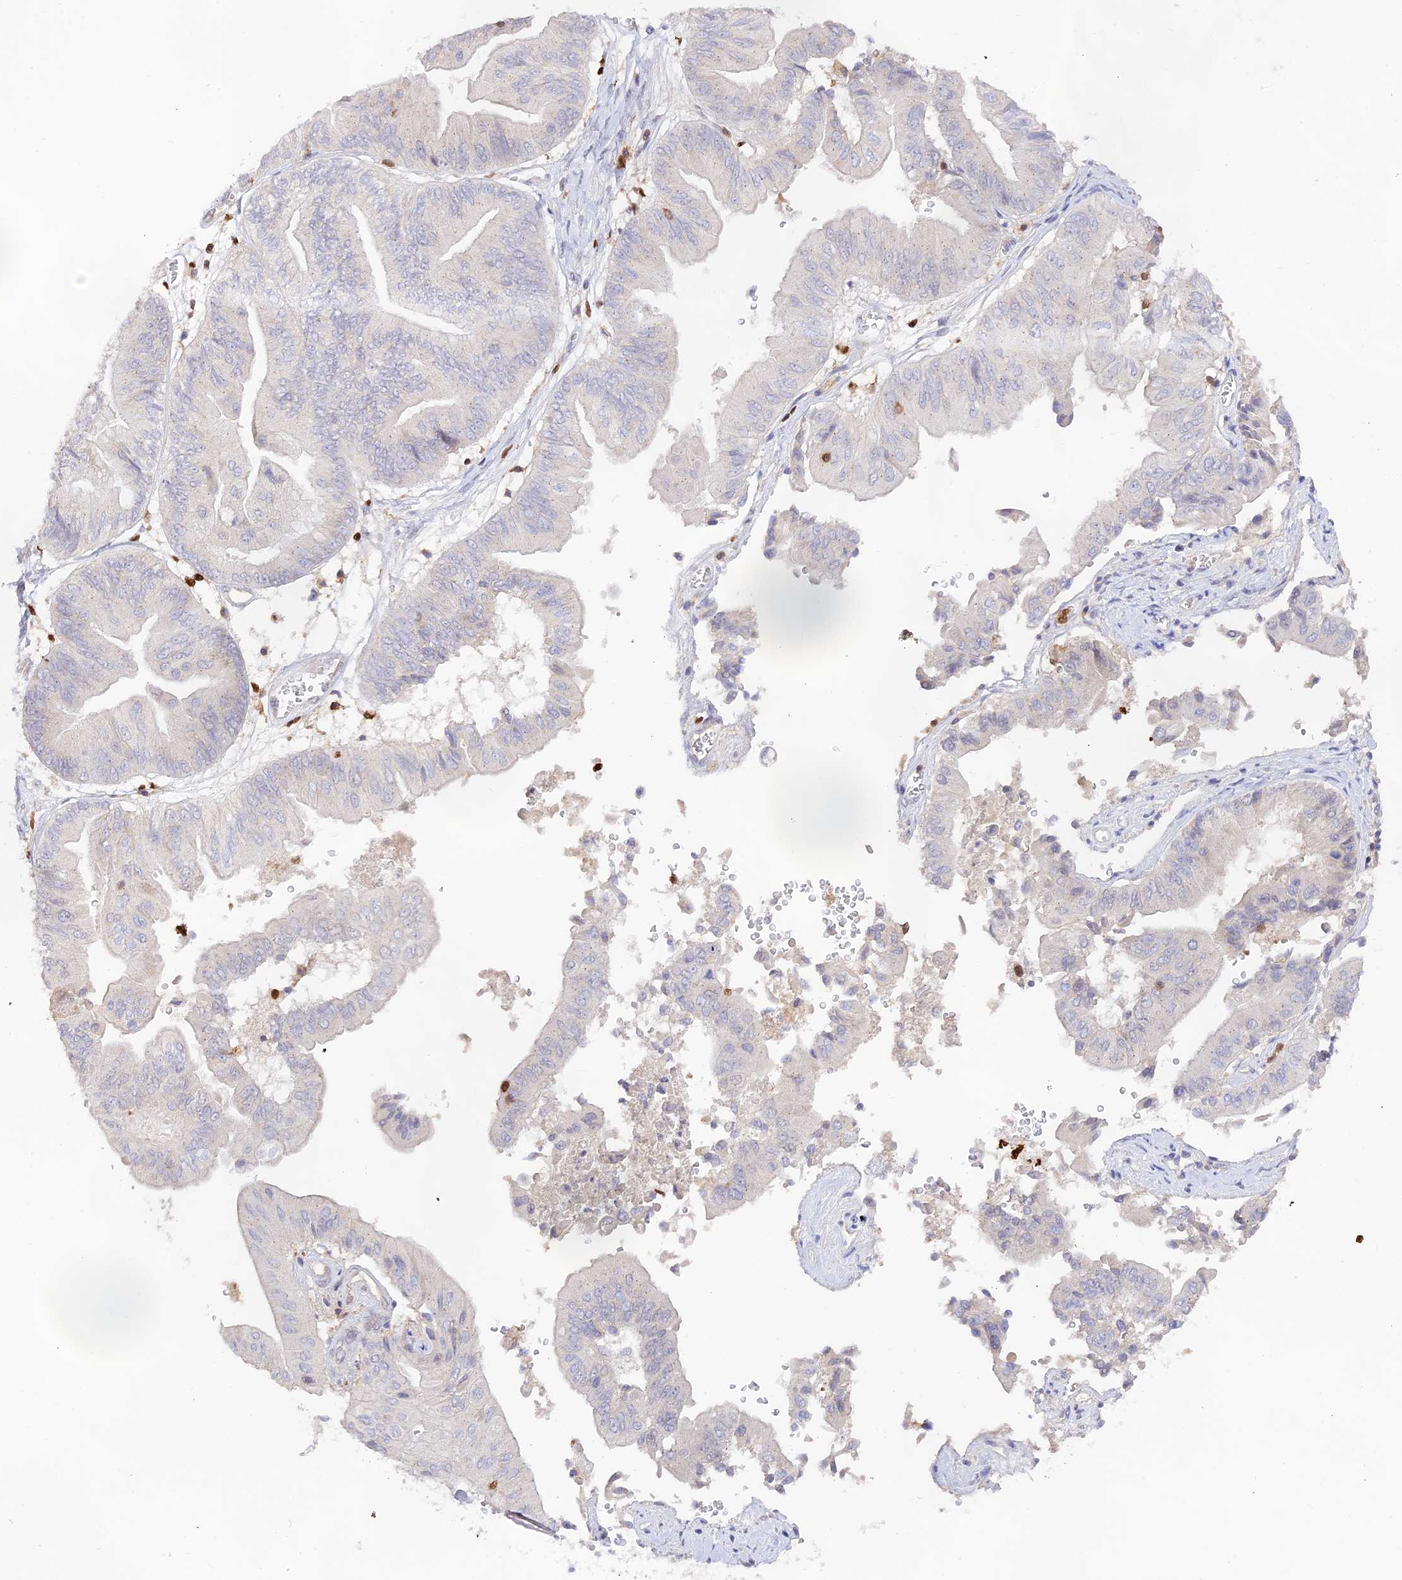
{"staining": {"intensity": "negative", "quantity": "none", "location": "none"}, "tissue": "ovarian cancer", "cell_type": "Tumor cells", "image_type": "cancer", "snomed": [{"axis": "morphology", "description": "Cystadenocarcinoma, mucinous, NOS"}, {"axis": "topography", "description": "Ovary"}], "caption": "IHC micrograph of human ovarian cancer stained for a protein (brown), which demonstrates no positivity in tumor cells.", "gene": "DENND1C", "patient": {"sex": "female", "age": 61}}